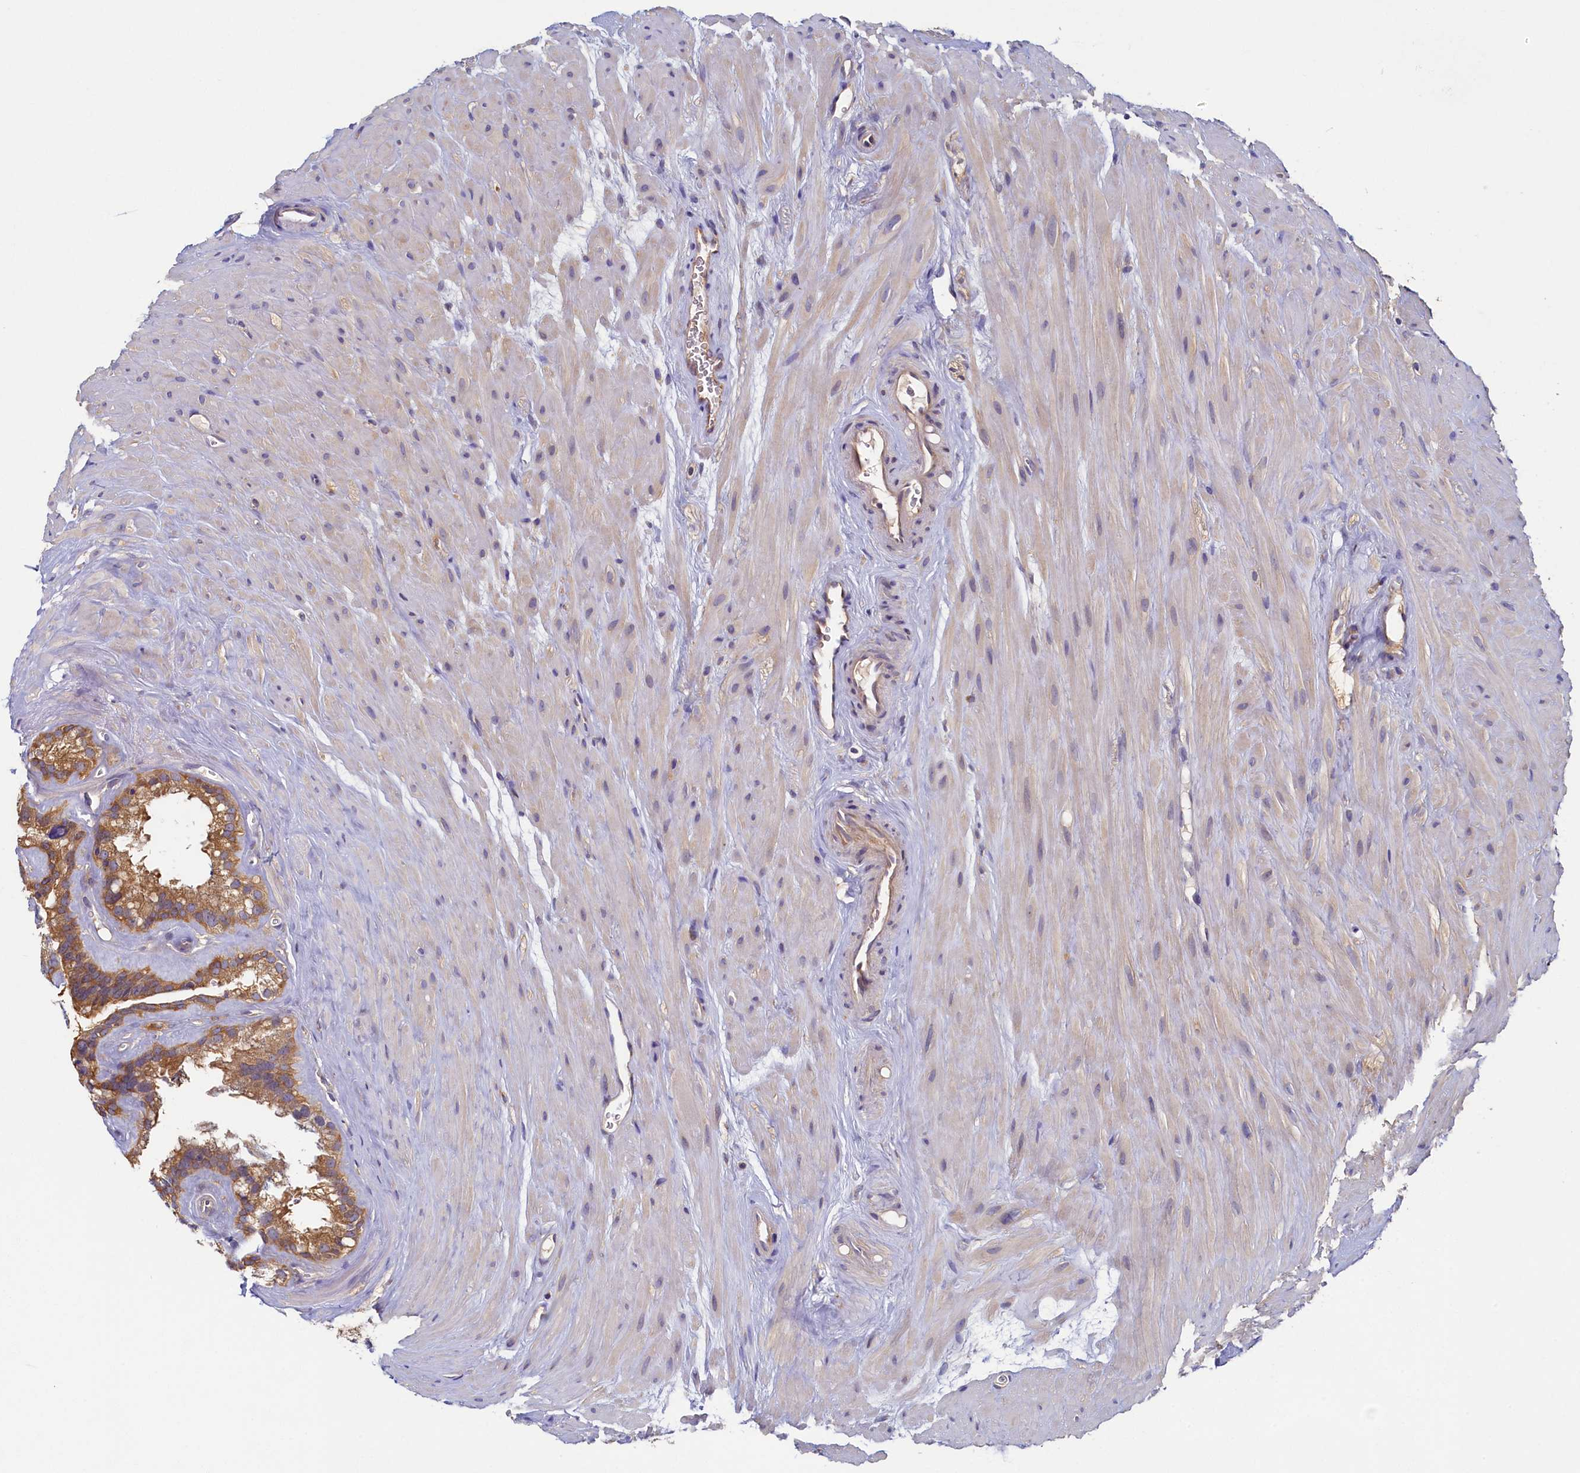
{"staining": {"intensity": "moderate", "quantity": ">75%", "location": "cytoplasmic/membranous"}, "tissue": "seminal vesicle", "cell_type": "Glandular cells", "image_type": "normal", "snomed": [{"axis": "morphology", "description": "Normal tissue, NOS"}, {"axis": "topography", "description": "Prostate"}, {"axis": "topography", "description": "Seminal veicle"}], "caption": "Normal seminal vesicle reveals moderate cytoplasmic/membranous positivity in approximately >75% of glandular cells.", "gene": "TIMM8B", "patient": {"sex": "male", "age": 59}}